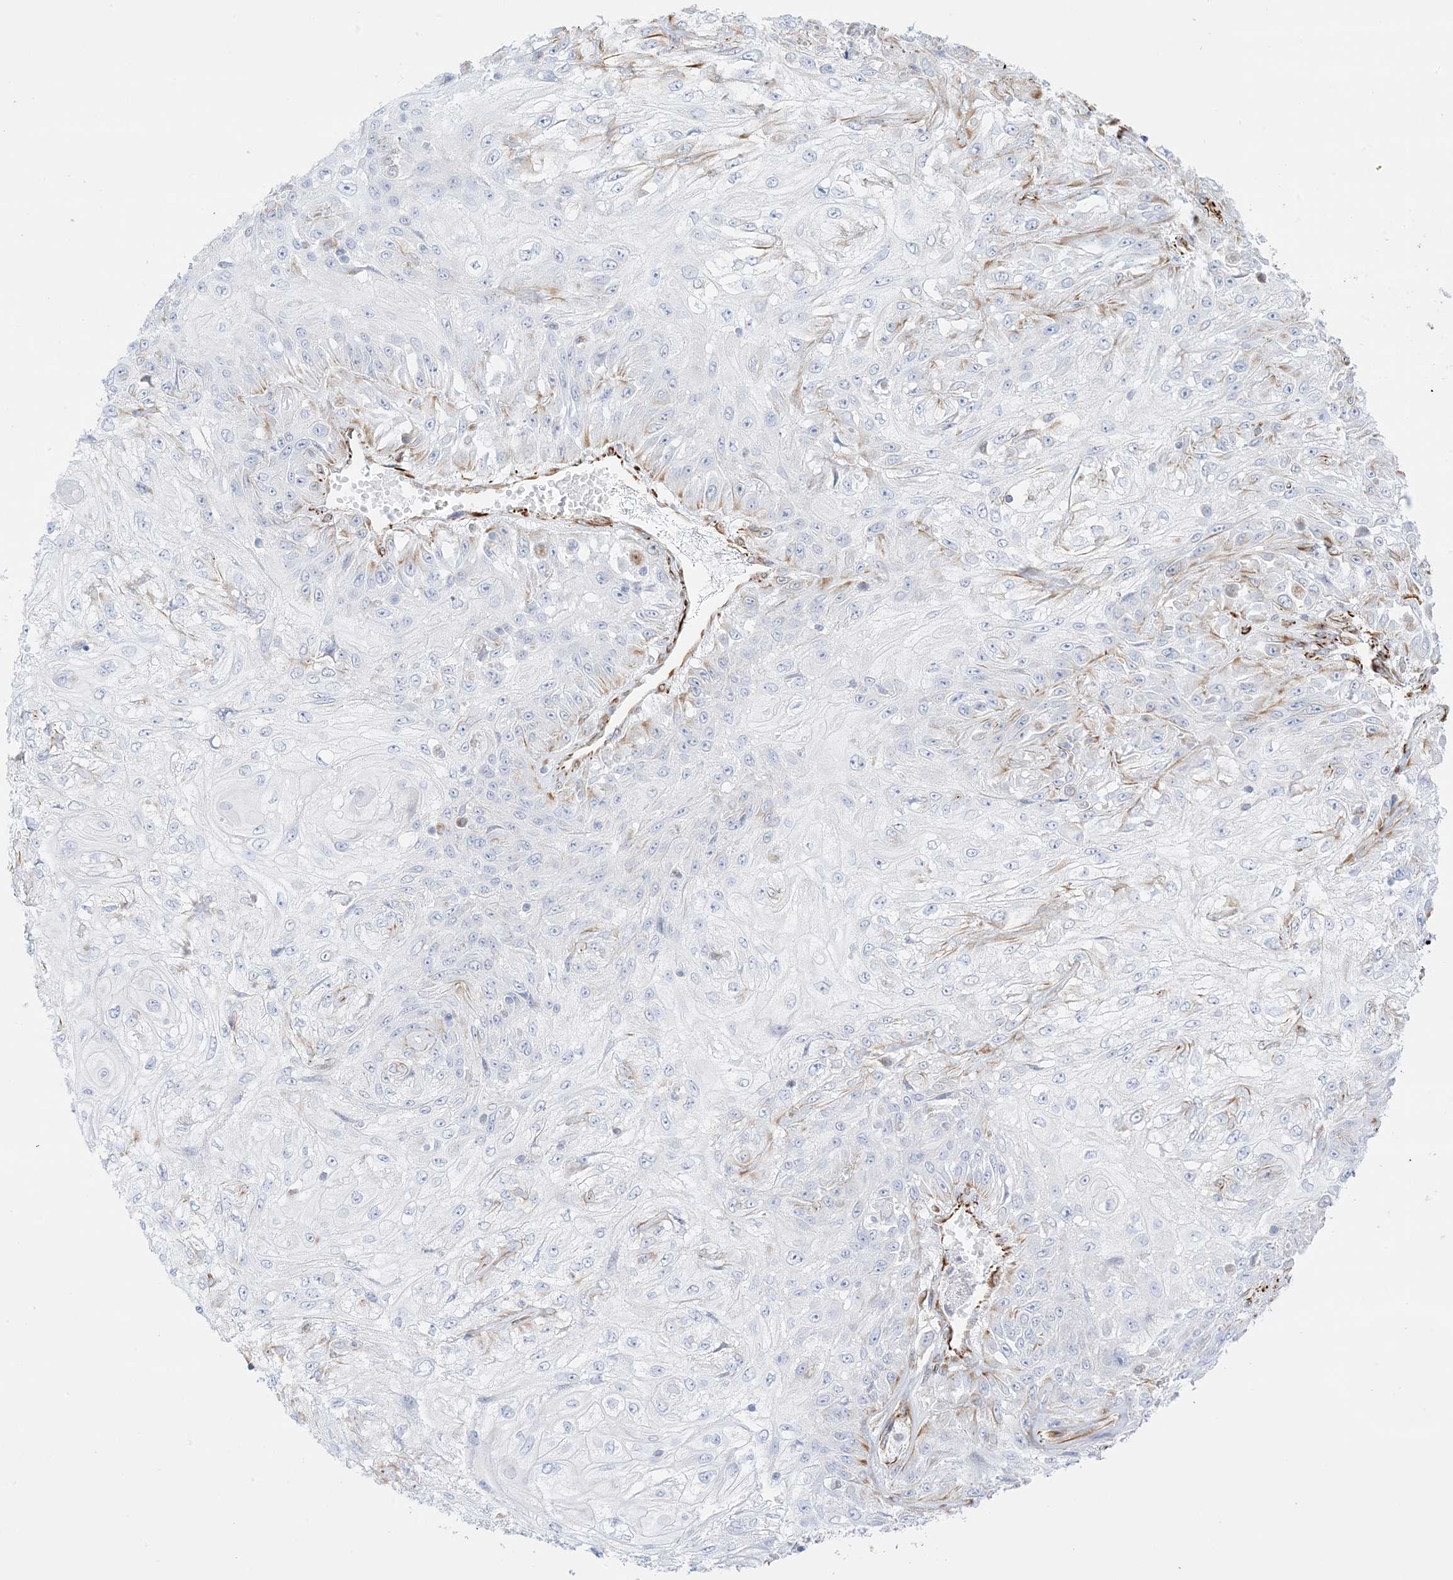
{"staining": {"intensity": "negative", "quantity": "none", "location": "none"}, "tissue": "skin cancer", "cell_type": "Tumor cells", "image_type": "cancer", "snomed": [{"axis": "morphology", "description": "Squamous cell carcinoma, NOS"}, {"axis": "morphology", "description": "Squamous cell carcinoma, metastatic, NOS"}, {"axis": "topography", "description": "Skin"}, {"axis": "topography", "description": "Lymph node"}], "caption": "The photomicrograph demonstrates no significant positivity in tumor cells of skin cancer (squamous cell carcinoma).", "gene": "PID1", "patient": {"sex": "male", "age": 75}}